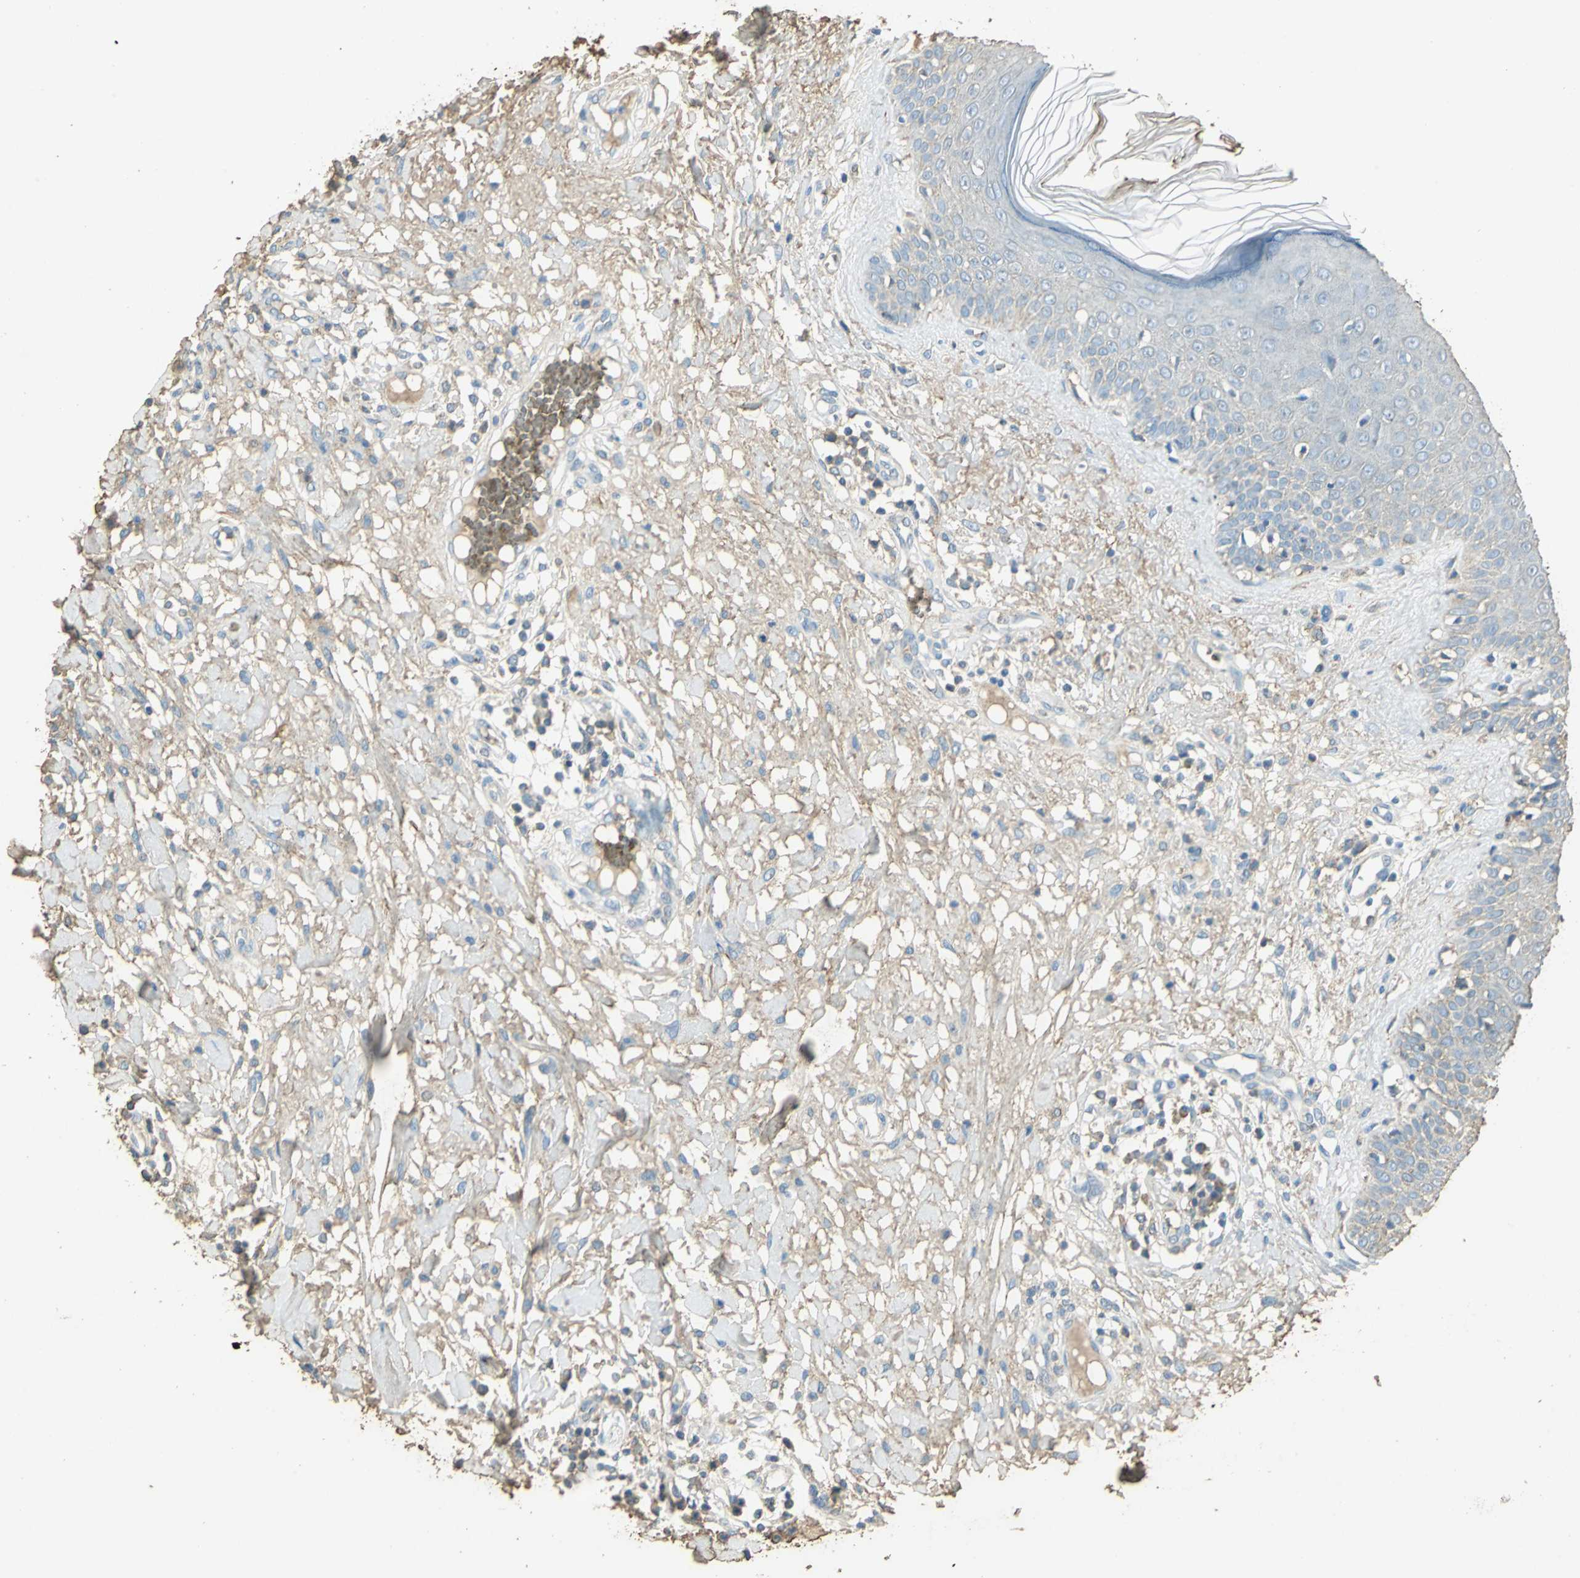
{"staining": {"intensity": "weak", "quantity": "<25%", "location": "cytoplasmic/membranous"}, "tissue": "skin cancer", "cell_type": "Tumor cells", "image_type": "cancer", "snomed": [{"axis": "morphology", "description": "Squamous cell carcinoma, NOS"}, {"axis": "topography", "description": "Skin"}], "caption": "There is no significant positivity in tumor cells of squamous cell carcinoma (skin).", "gene": "TRAPPC2", "patient": {"sex": "female", "age": 78}}